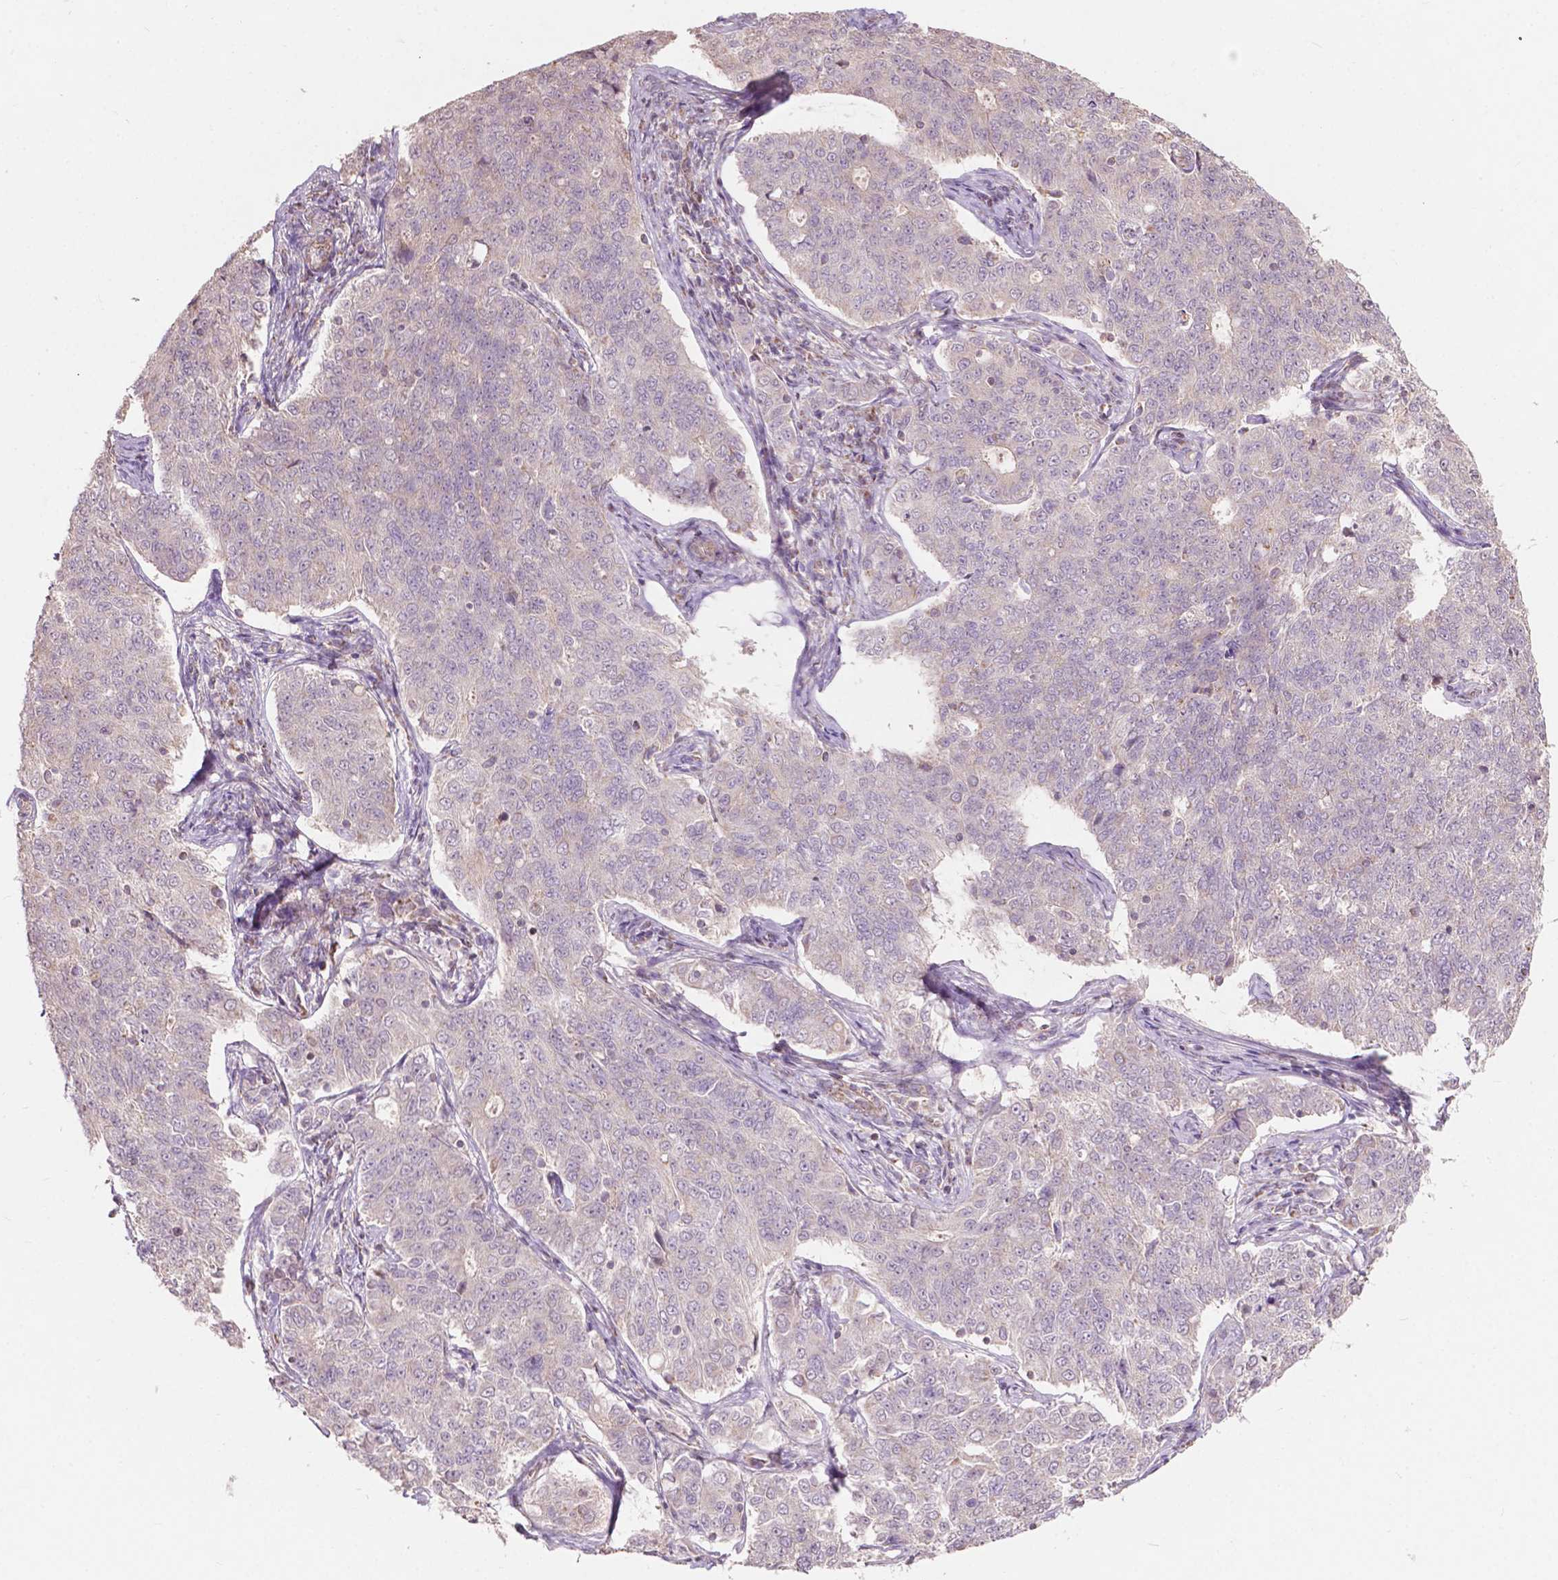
{"staining": {"intensity": "negative", "quantity": "none", "location": "none"}, "tissue": "endometrial cancer", "cell_type": "Tumor cells", "image_type": "cancer", "snomed": [{"axis": "morphology", "description": "Adenocarcinoma, NOS"}, {"axis": "topography", "description": "Endometrium"}], "caption": "This histopathology image is of endometrial cancer (adenocarcinoma) stained with immunohistochemistry to label a protein in brown with the nuclei are counter-stained blue. There is no positivity in tumor cells.", "gene": "NDUFA10", "patient": {"sex": "female", "age": 43}}